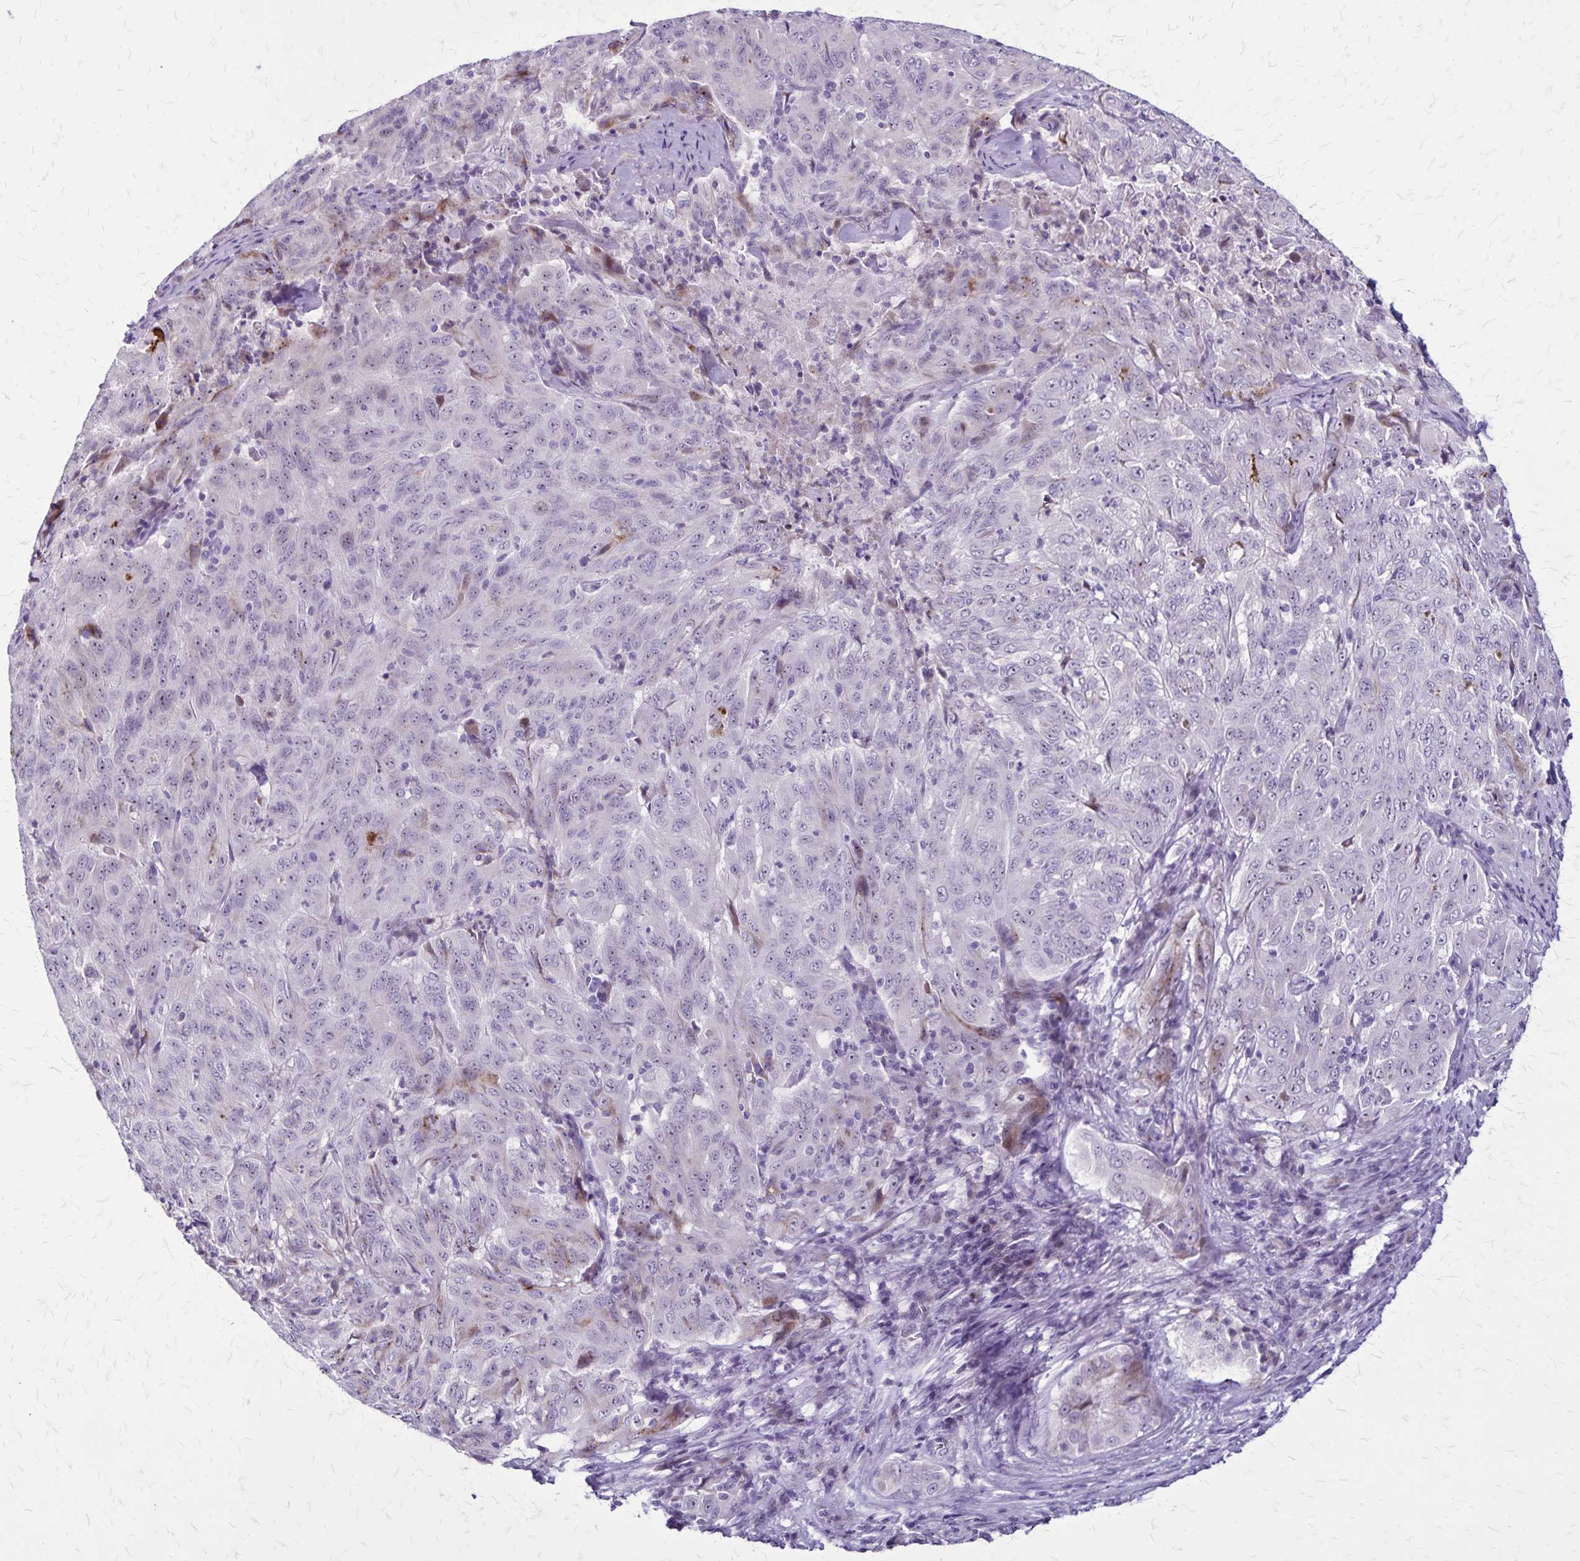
{"staining": {"intensity": "weak", "quantity": "<25%", "location": "nuclear"}, "tissue": "pancreatic cancer", "cell_type": "Tumor cells", "image_type": "cancer", "snomed": [{"axis": "morphology", "description": "Adenocarcinoma, NOS"}, {"axis": "topography", "description": "Pancreas"}], "caption": "A high-resolution histopathology image shows immunohistochemistry staining of adenocarcinoma (pancreatic), which demonstrates no significant staining in tumor cells. Nuclei are stained in blue.", "gene": "OR51B5", "patient": {"sex": "male", "age": 63}}